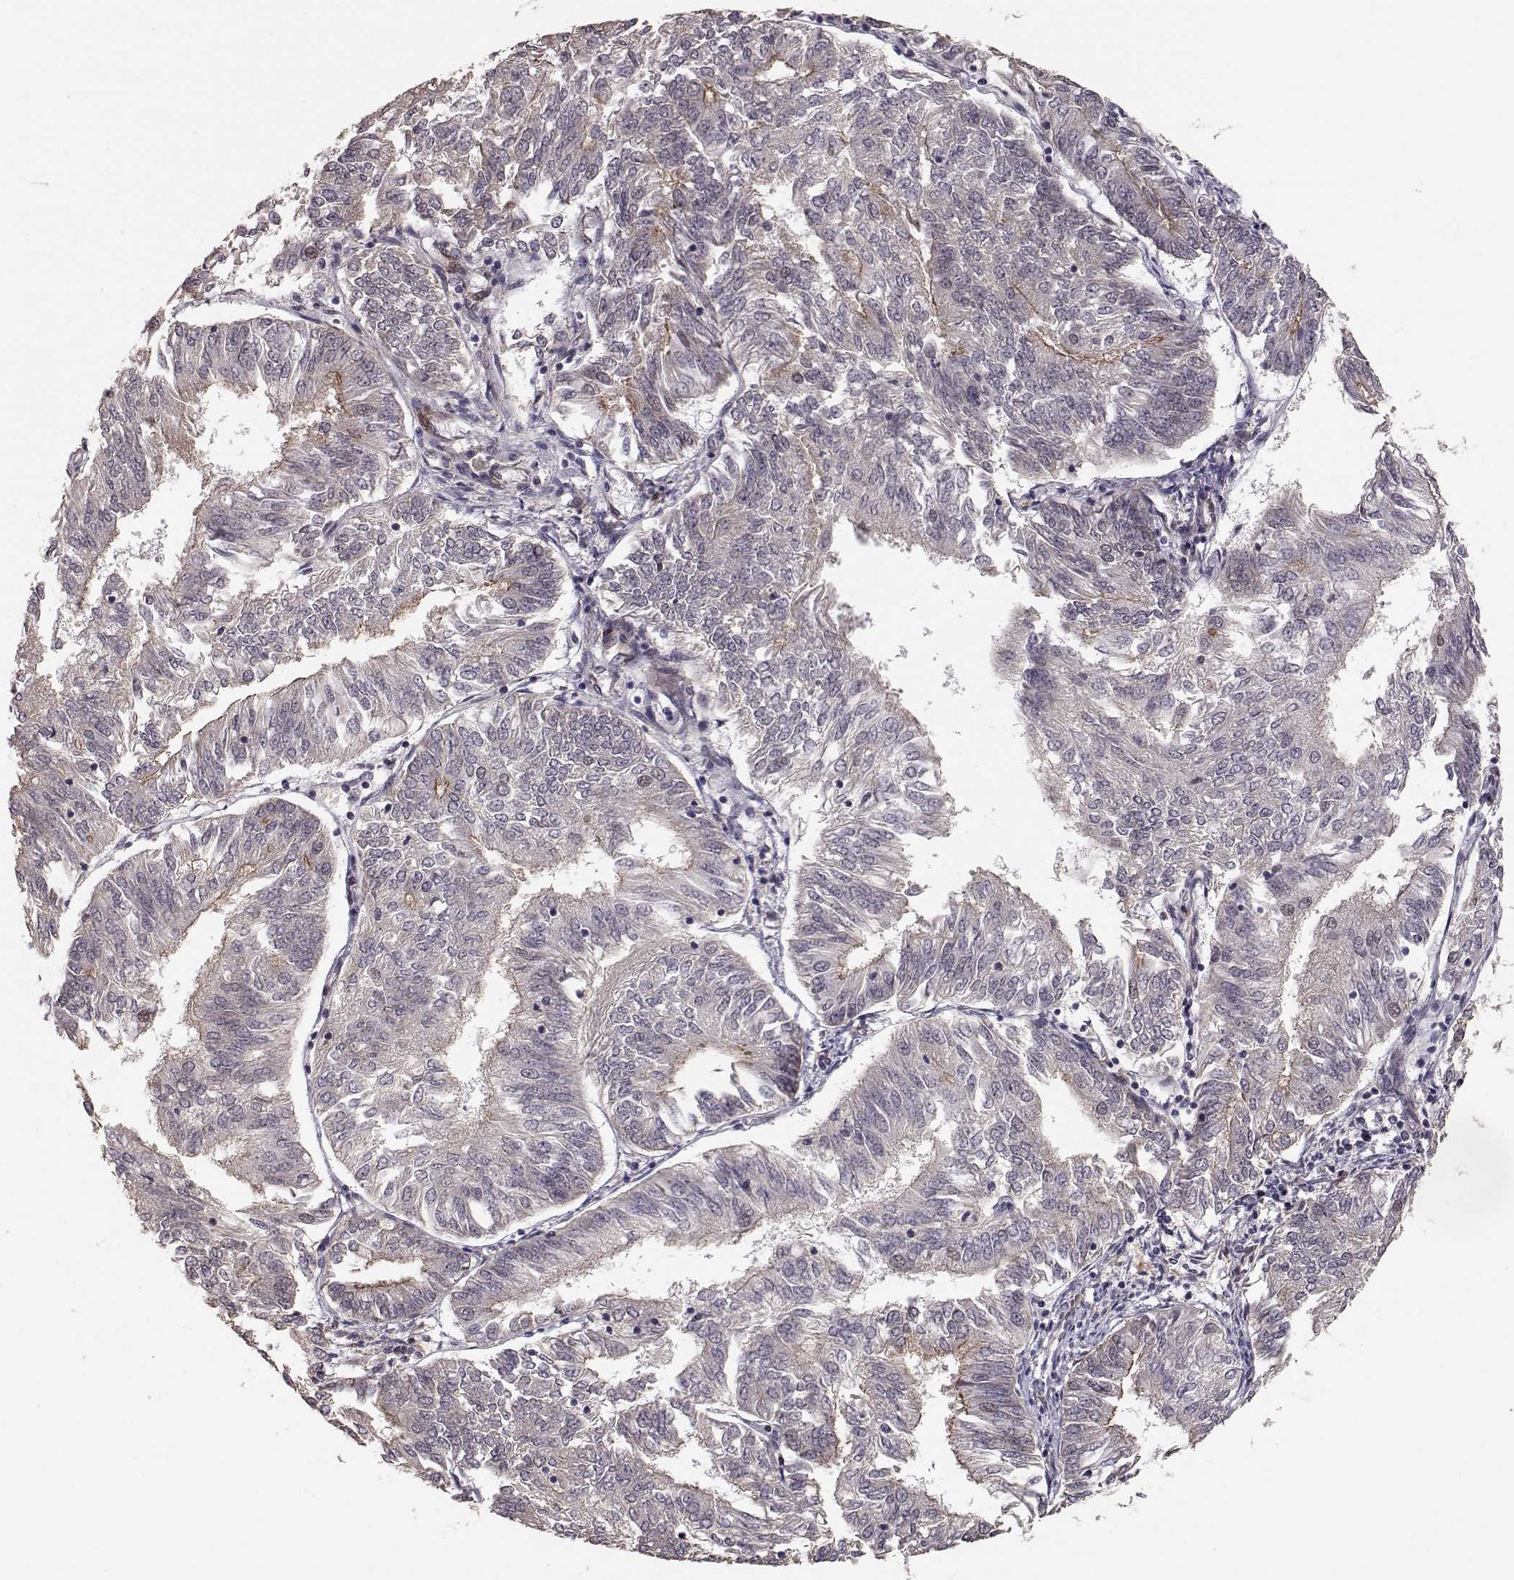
{"staining": {"intensity": "moderate", "quantity": "<25%", "location": "cytoplasmic/membranous"}, "tissue": "endometrial cancer", "cell_type": "Tumor cells", "image_type": "cancer", "snomed": [{"axis": "morphology", "description": "Adenocarcinoma, NOS"}, {"axis": "topography", "description": "Endometrium"}], "caption": "An image of endometrial cancer stained for a protein reveals moderate cytoplasmic/membranous brown staining in tumor cells.", "gene": "PLEKHG3", "patient": {"sex": "female", "age": 58}}